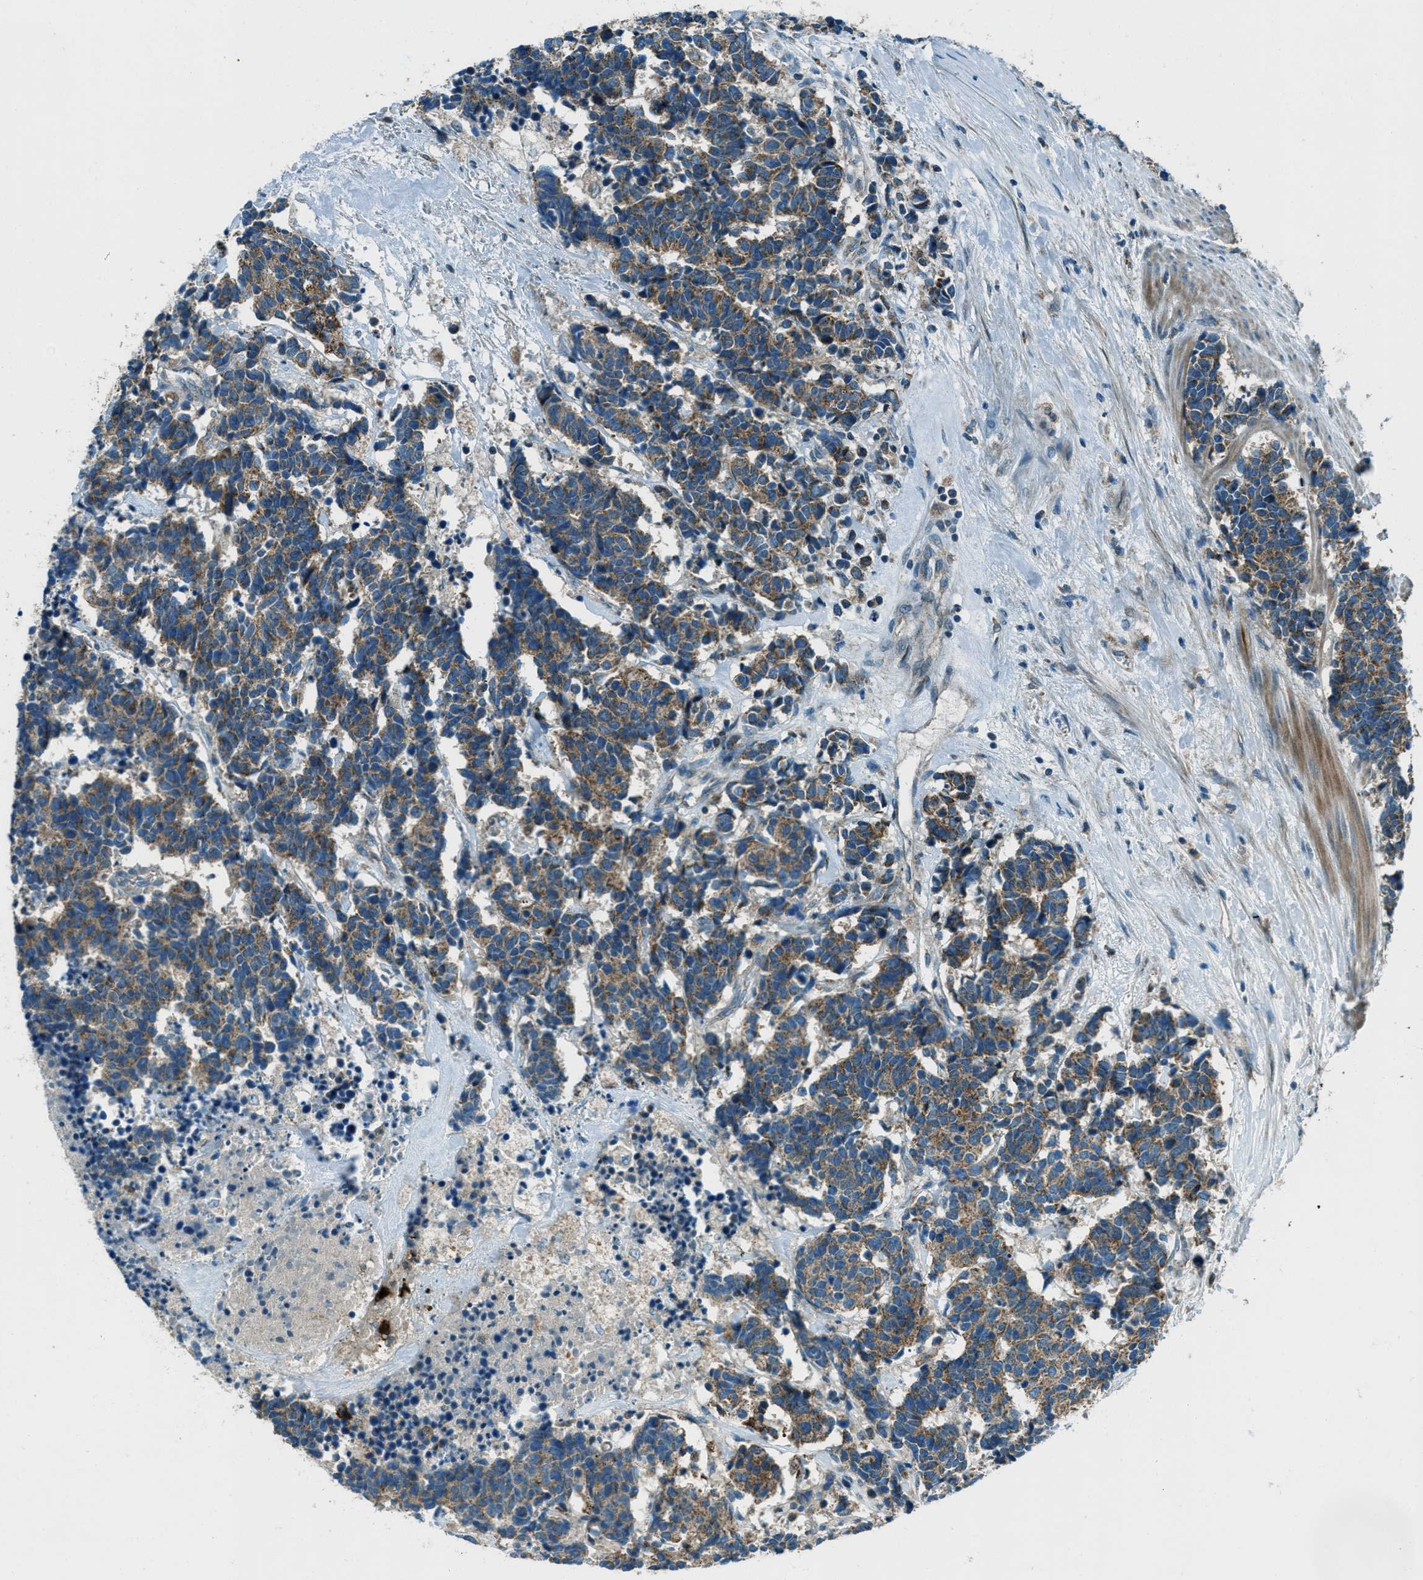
{"staining": {"intensity": "moderate", "quantity": ">75%", "location": "cytoplasmic/membranous"}, "tissue": "carcinoid", "cell_type": "Tumor cells", "image_type": "cancer", "snomed": [{"axis": "morphology", "description": "Carcinoma, NOS"}, {"axis": "morphology", "description": "Carcinoid, malignant, NOS"}, {"axis": "topography", "description": "Urinary bladder"}], "caption": "Carcinoid stained with immunohistochemistry demonstrates moderate cytoplasmic/membranous staining in approximately >75% of tumor cells.", "gene": "FAR1", "patient": {"sex": "male", "age": 57}}